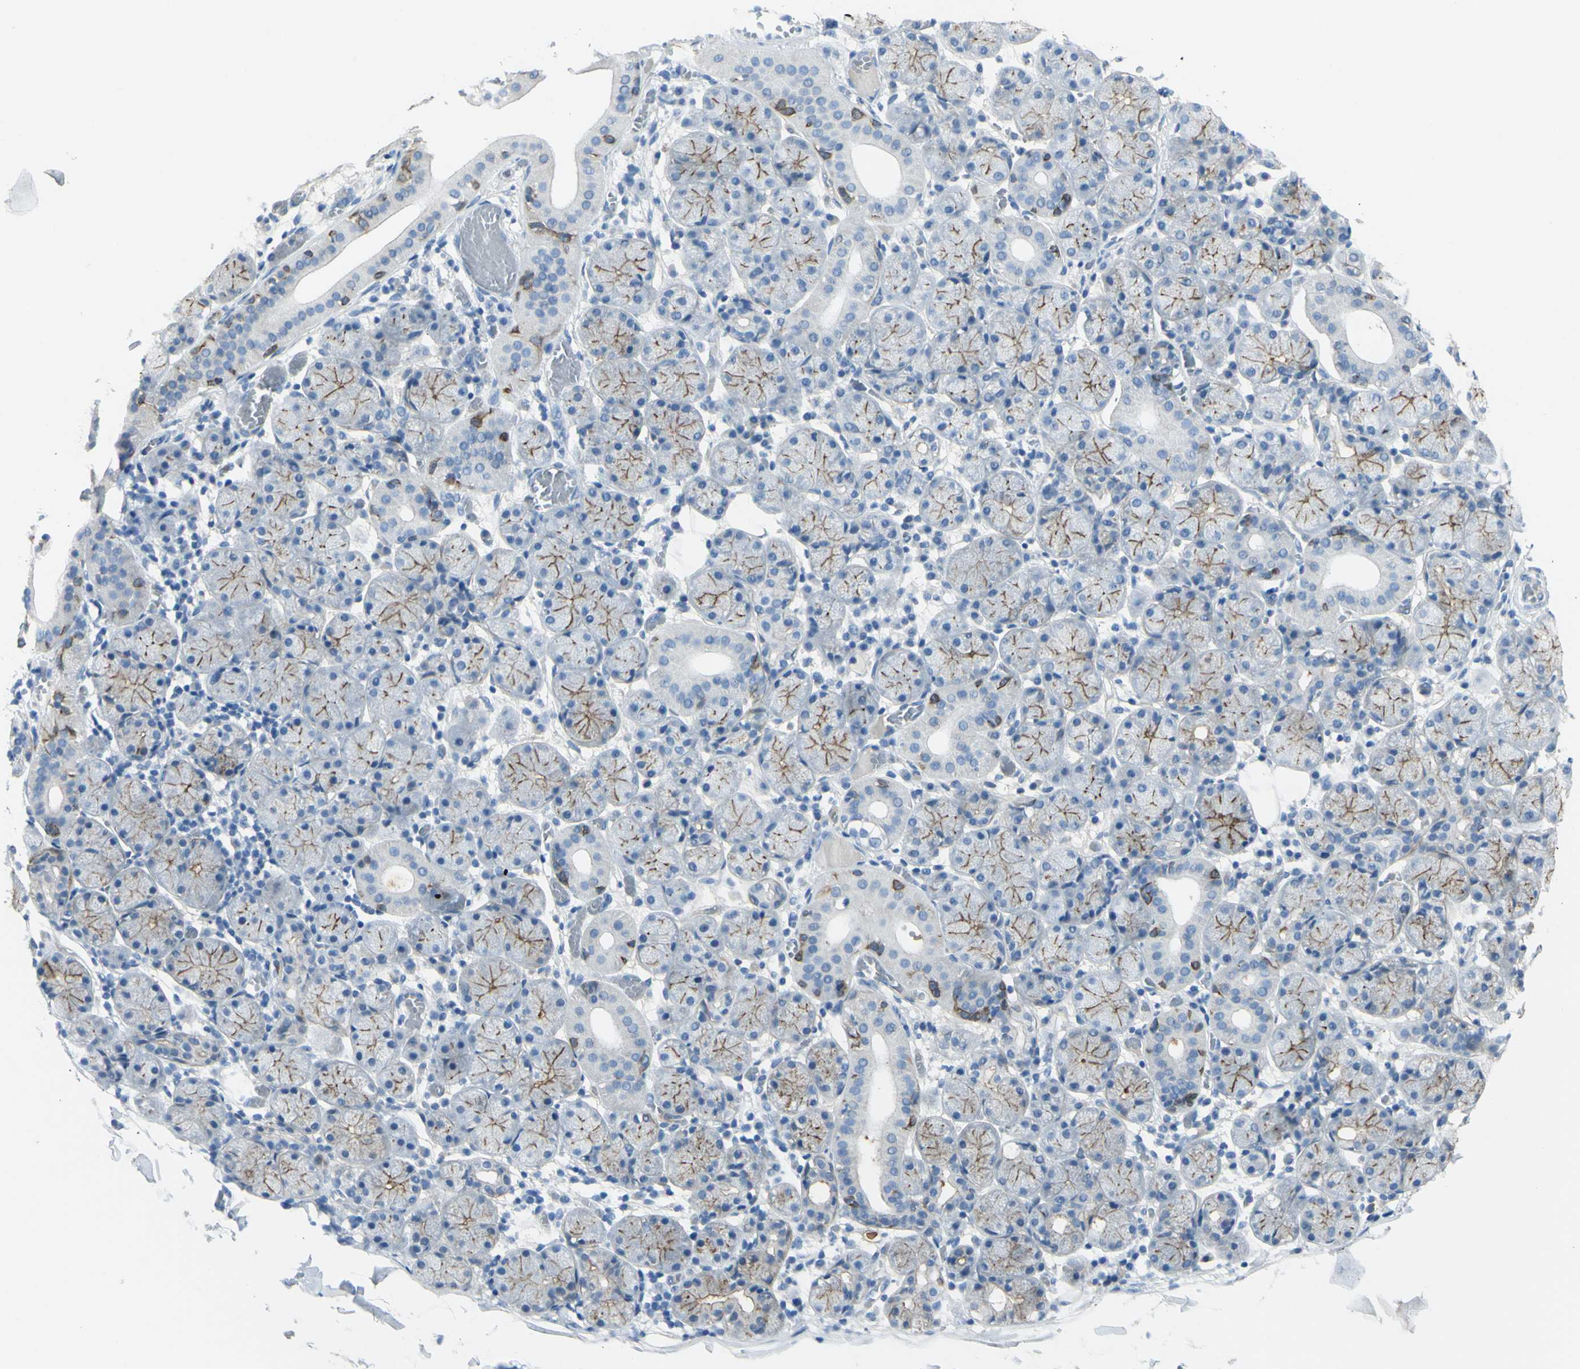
{"staining": {"intensity": "moderate", "quantity": "25%-75%", "location": "cytoplasmic/membranous"}, "tissue": "salivary gland", "cell_type": "Glandular cells", "image_type": "normal", "snomed": [{"axis": "morphology", "description": "Normal tissue, NOS"}, {"axis": "topography", "description": "Salivary gland"}], "caption": "Protein analysis of normal salivary gland shows moderate cytoplasmic/membranous positivity in about 25%-75% of glandular cells. The staining was performed using DAB (3,3'-diaminobenzidine) to visualize the protein expression in brown, while the nuclei were stained in blue with hematoxylin (Magnification: 20x).", "gene": "ZNF557", "patient": {"sex": "female", "age": 24}}